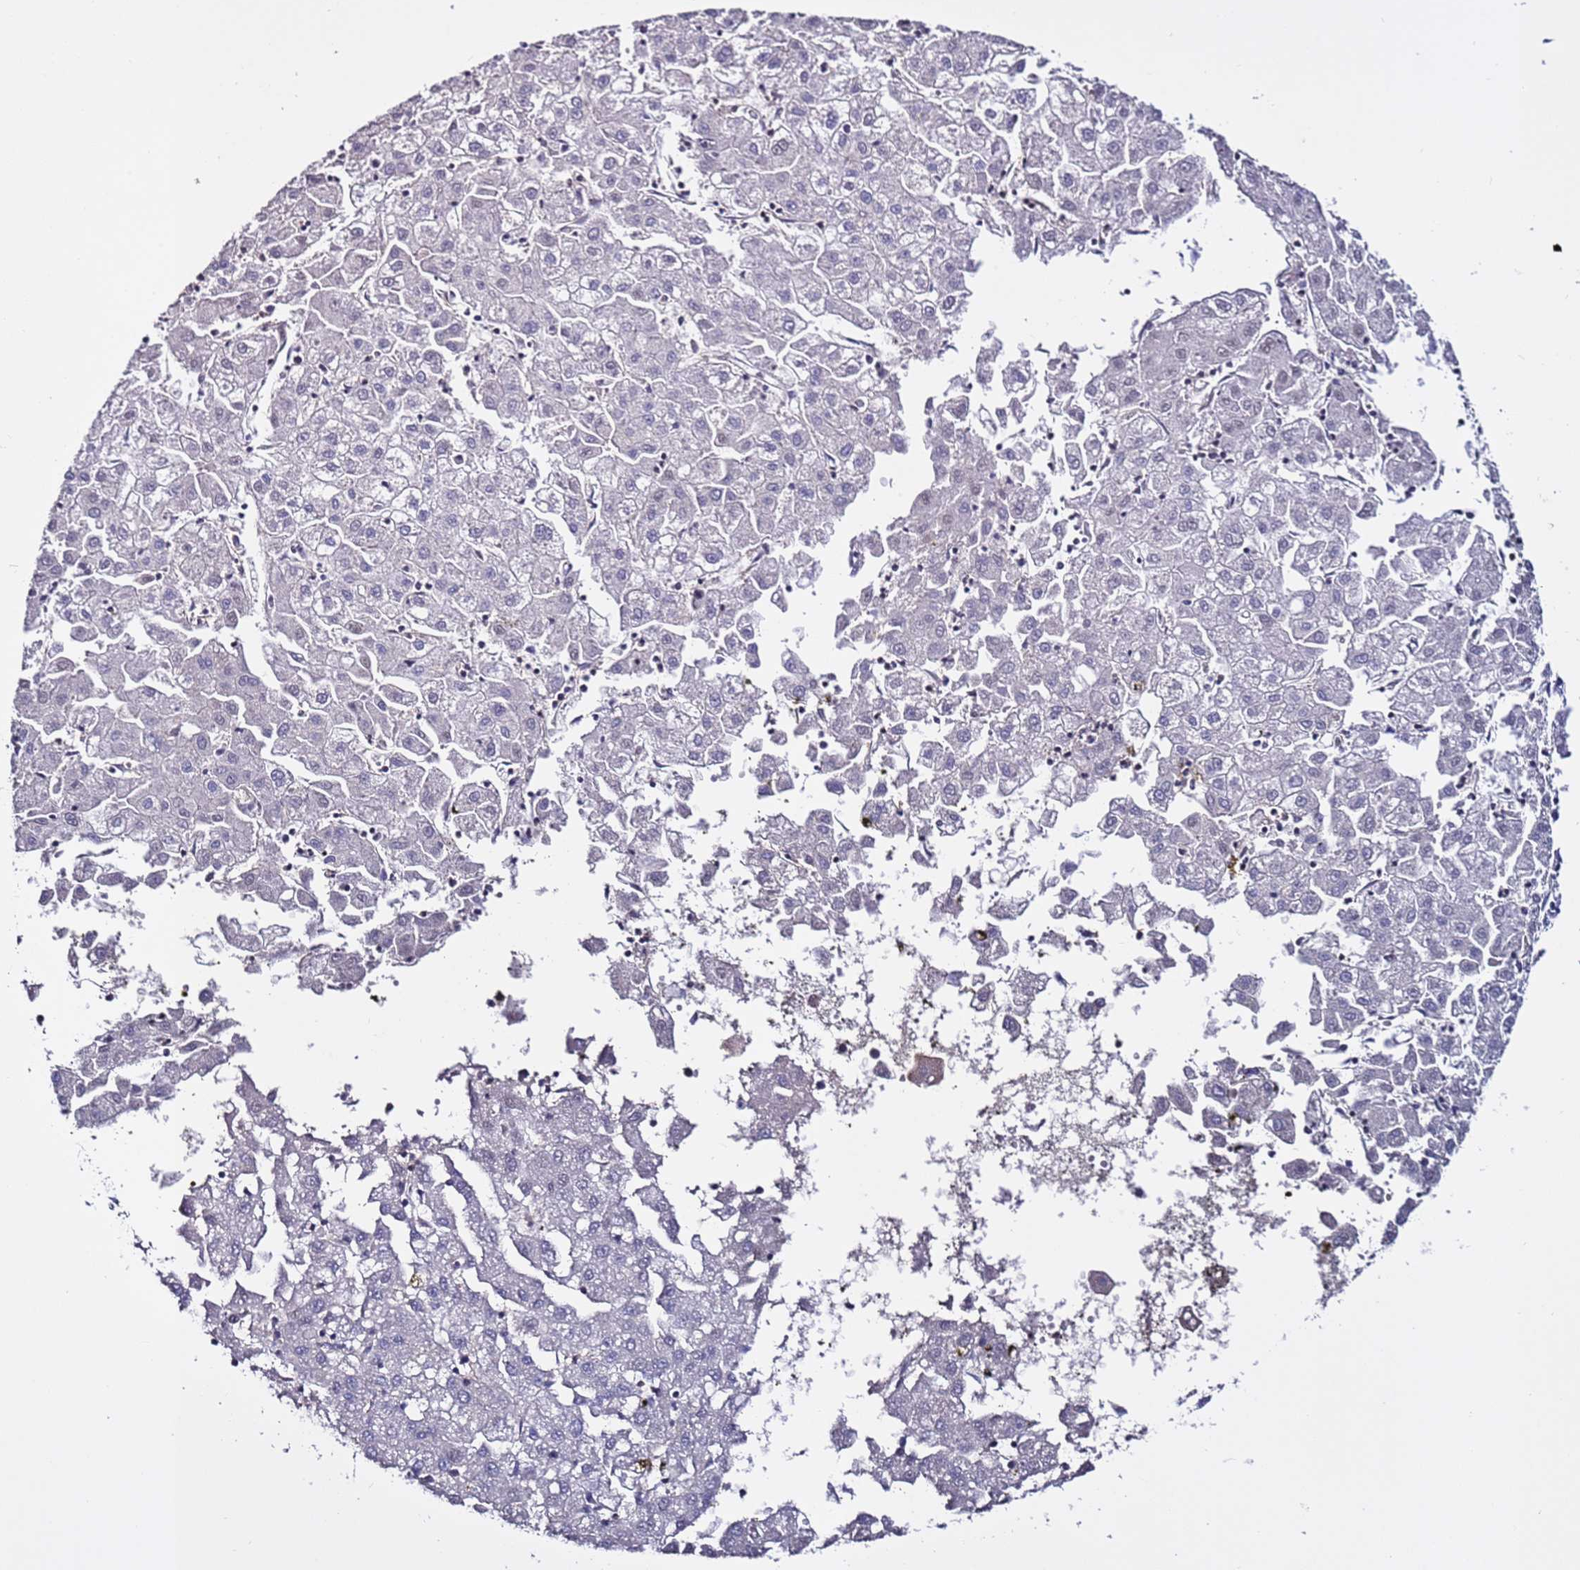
{"staining": {"intensity": "negative", "quantity": "none", "location": "none"}, "tissue": "liver cancer", "cell_type": "Tumor cells", "image_type": "cancer", "snomed": [{"axis": "morphology", "description": "Carcinoma, Hepatocellular, NOS"}, {"axis": "topography", "description": "Liver"}], "caption": "This is an IHC photomicrograph of human liver cancer (hepatocellular carcinoma). There is no staining in tumor cells.", "gene": "TENM3", "patient": {"sex": "male", "age": 72}}